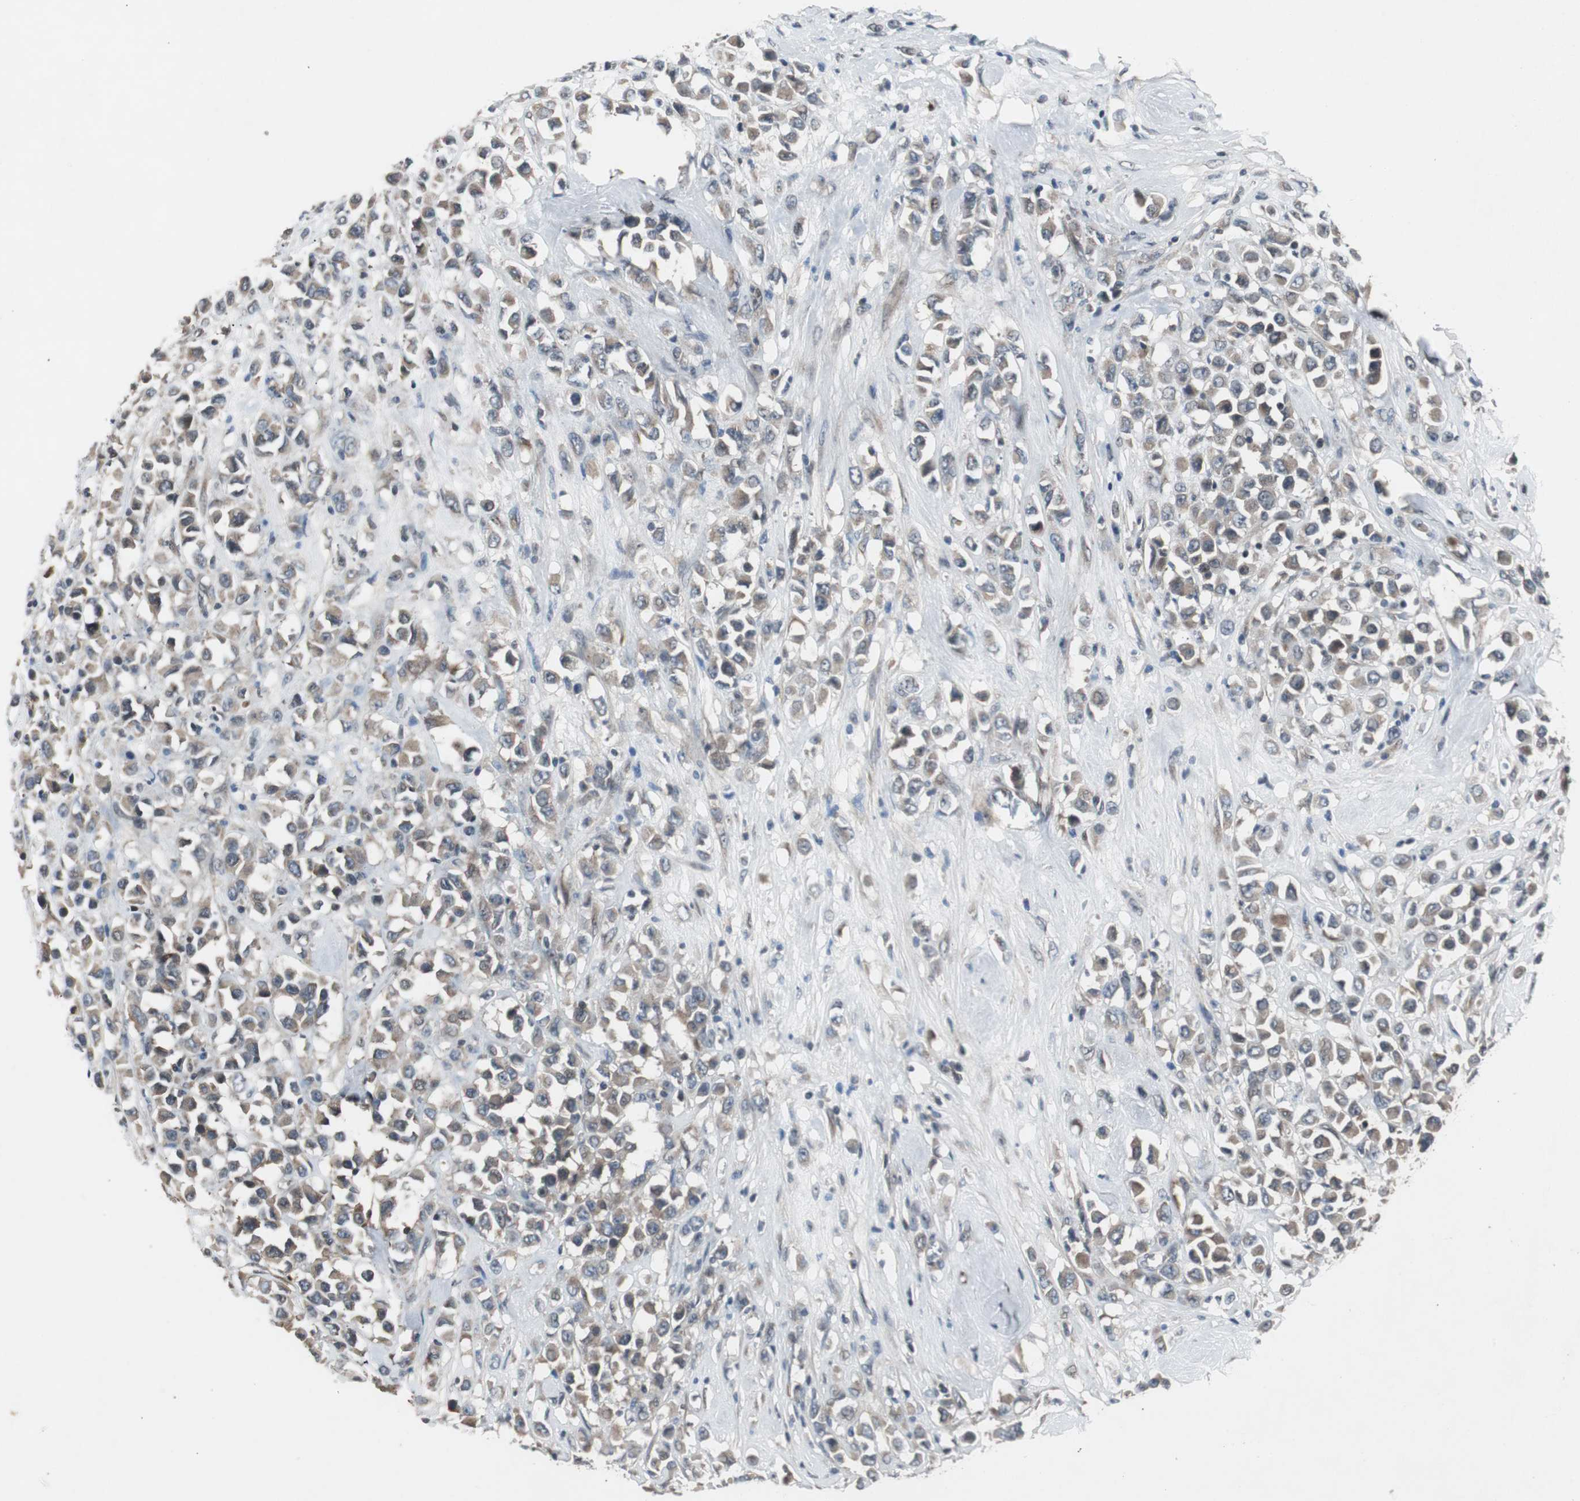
{"staining": {"intensity": "weak", "quantity": ">75%", "location": "cytoplasmic/membranous"}, "tissue": "breast cancer", "cell_type": "Tumor cells", "image_type": "cancer", "snomed": [{"axis": "morphology", "description": "Duct carcinoma"}, {"axis": "topography", "description": "Breast"}], "caption": "Infiltrating ductal carcinoma (breast) stained with DAB (3,3'-diaminobenzidine) immunohistochemistry (IHC) shows low levels of weak cytoplasmic/membranous positivity in approximately >75% of tumor cells.", "gene": "ZMPSTE24", "patient": {"sex": "female", "age": 61}}